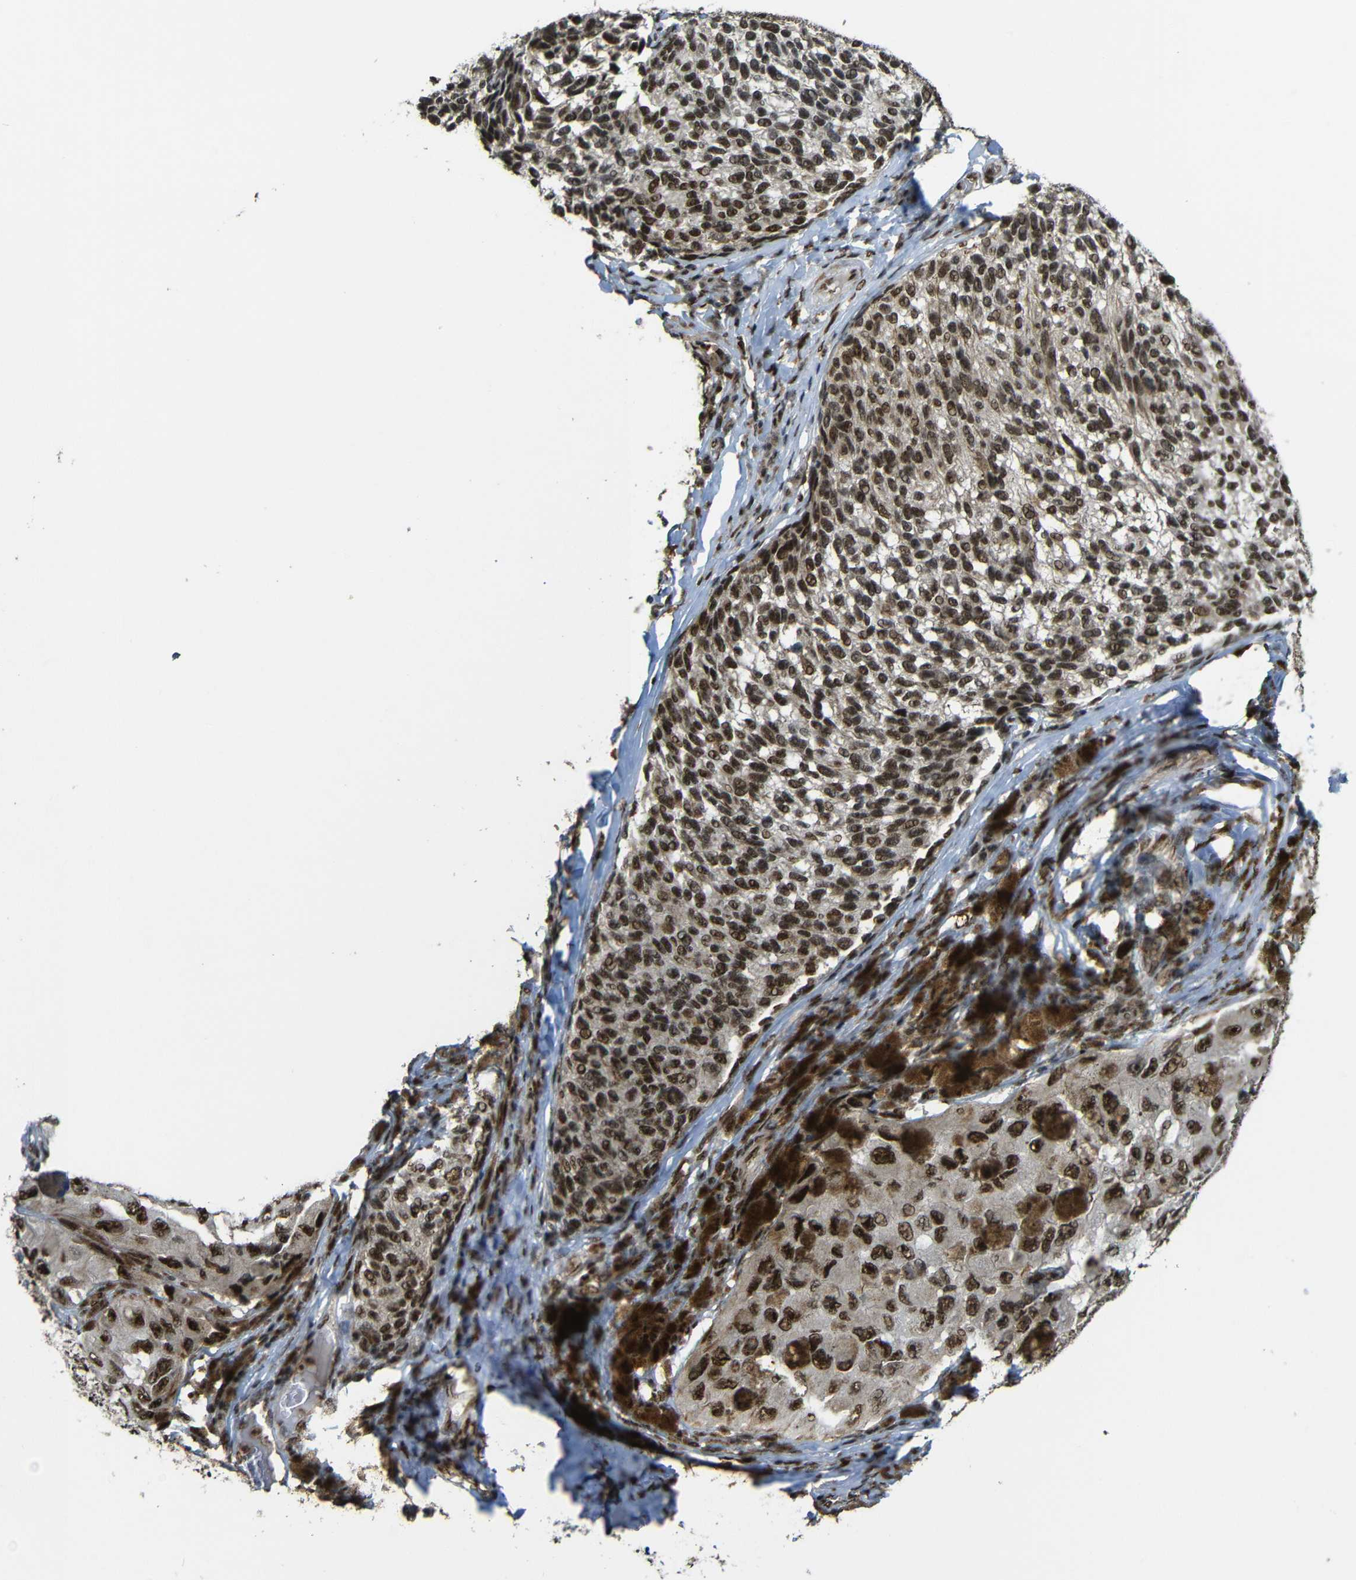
{"staining": {"intensity": "strong", "quantity": ">75%", "location": "cytoplasmic/membranous,nuclear"}, "tissue": "melanoma", "cell_type": "Tumor cells", "image_type": "cancer", "snomed": [{"axis": "morphology", "description": "Malignant melanoma, NOS"}, {"axis": "topography", "description": "Skin"}], "caption": "Malignant melanoma stained with a protein marker demonstrates strong staining in tumor cells.", "gene": "TCF7L2", "patient": {"sex": "female", "age": 73}}